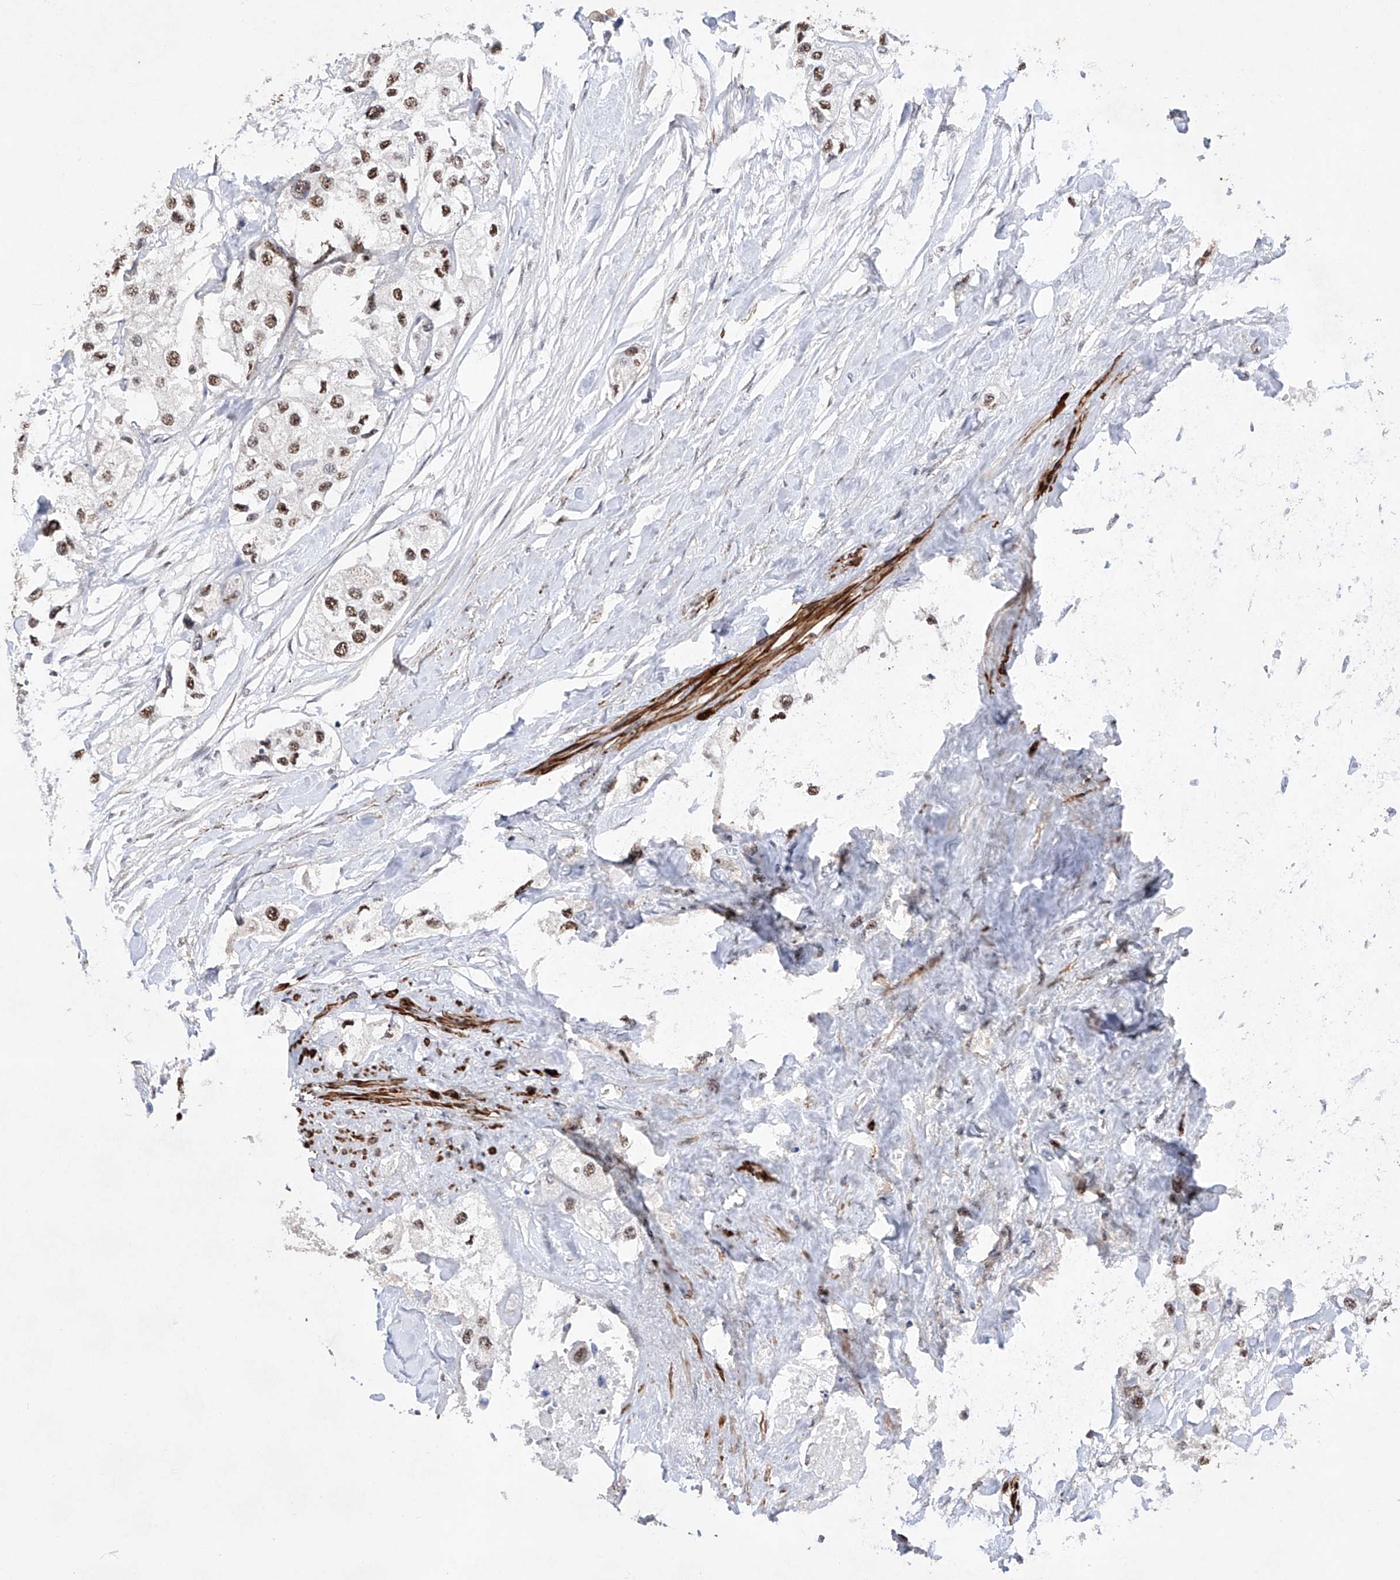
{"staining": {"intensity": "moderate", "quantity": ">75%", "location": "nuclear"}, "tissue": "urothelial cancer", "cell_type": "Tumor cells", "image_type": "cancer", "snomed": [{"axis": "morphology", "description": "Urothelial carcinoma, High grade"}, {"axis": "topography", "description": "Urinary bladder"}], "caption": "About >75% of tumor cells in human urothelial carcinoma (high-grade) exhibit moderate nuclear protein staining as visualized by brown immunohistochemical staining.", "gene": "NFATC4", "patient": {"sex": "male", "age": 64}}